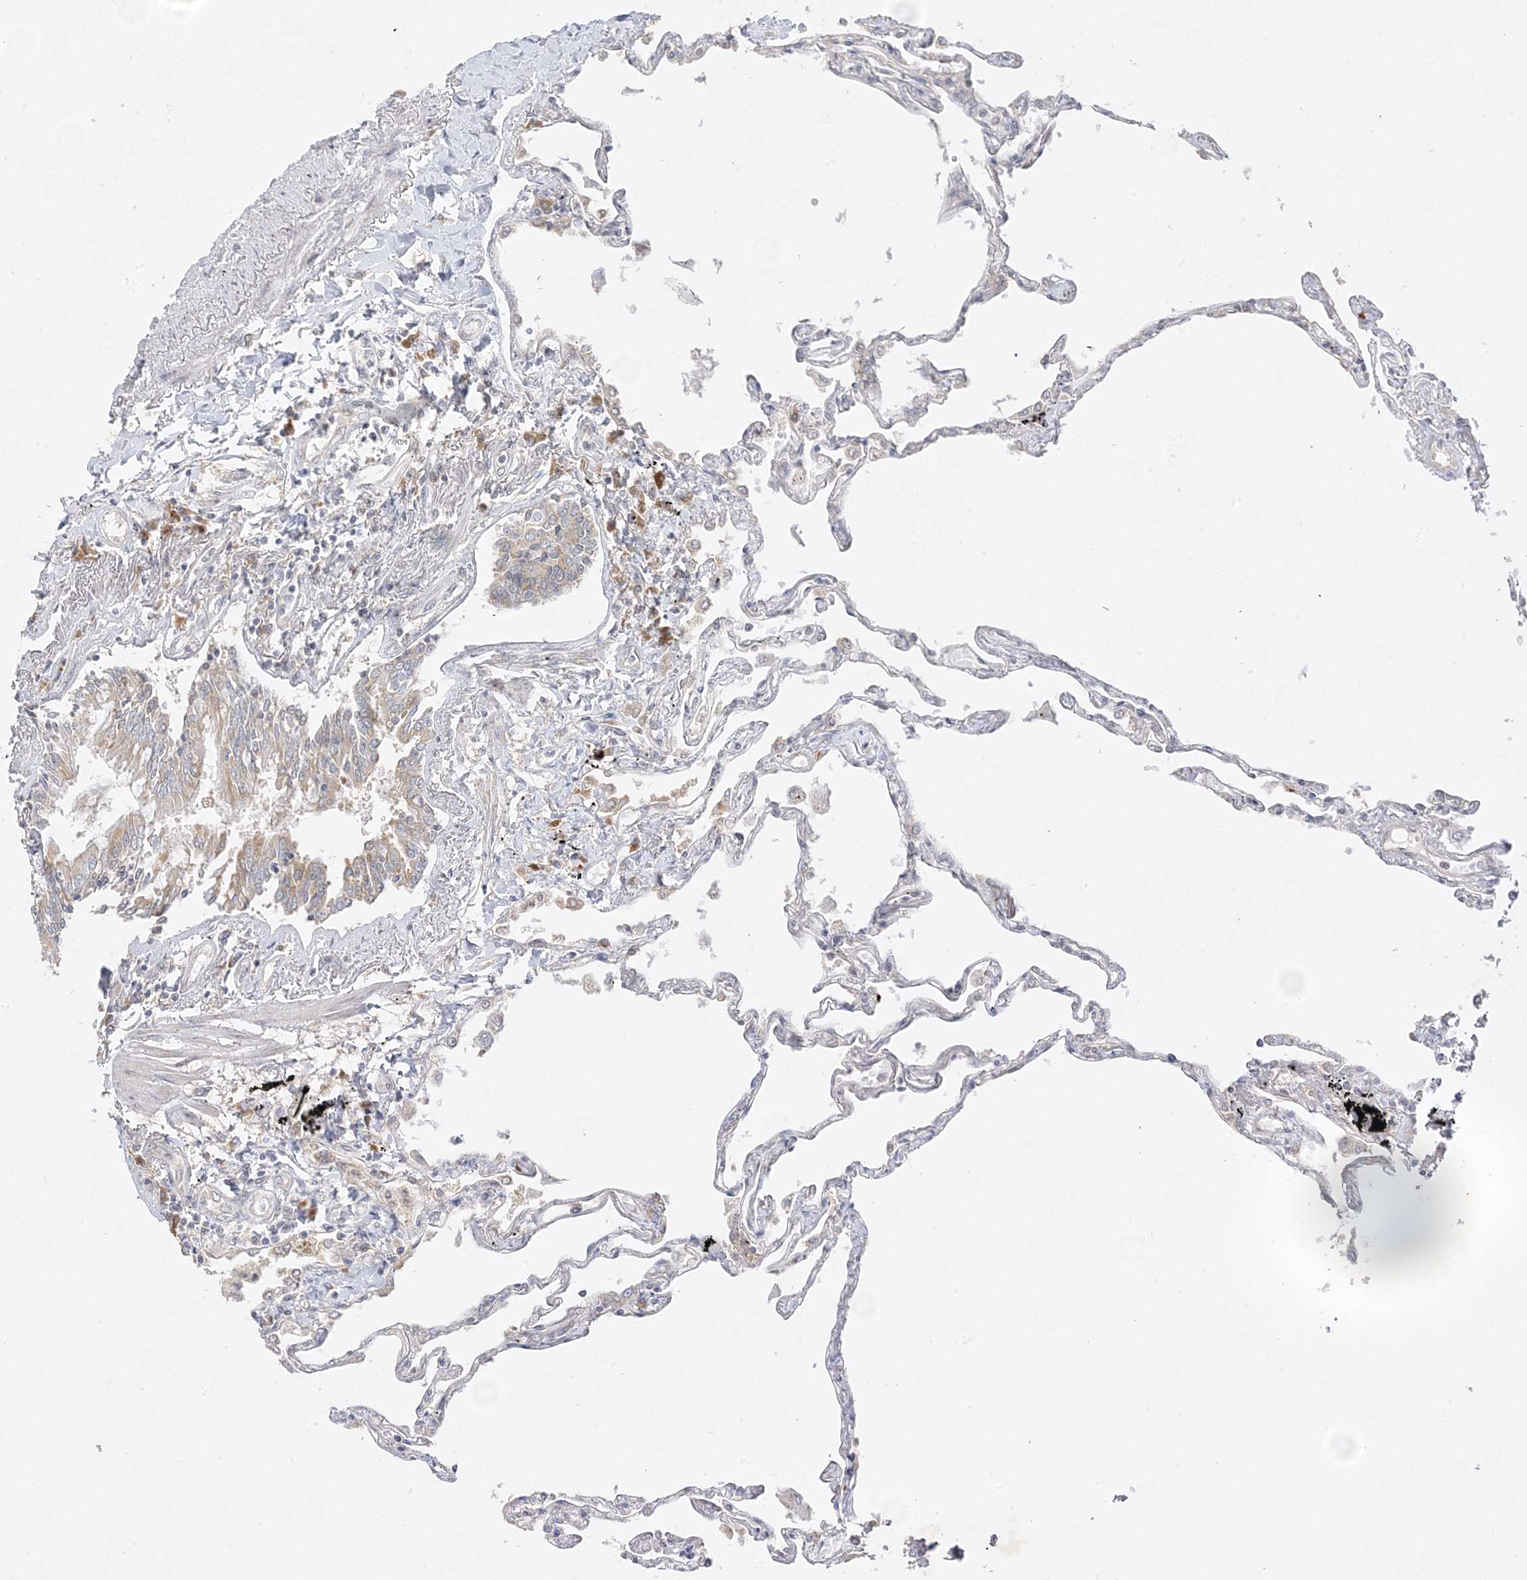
{"staining": {"intensity": "negative", "quantity": "none", "location": "none"}, "tissue": "lung", "cell_type": "Alveolar cells", "image_type": "normal", "snomed": [{"axis": "morphology", "description": "Normal tissue, NOS"}, {"axis": "topography", "description": "Lung"}], "caption": "Immunohistochemistry of unremarkable human lung demonstrates no positivity in alveolar cells.", "gene": "C2CD2", "patient": {"sex": "female", "age": 67}}